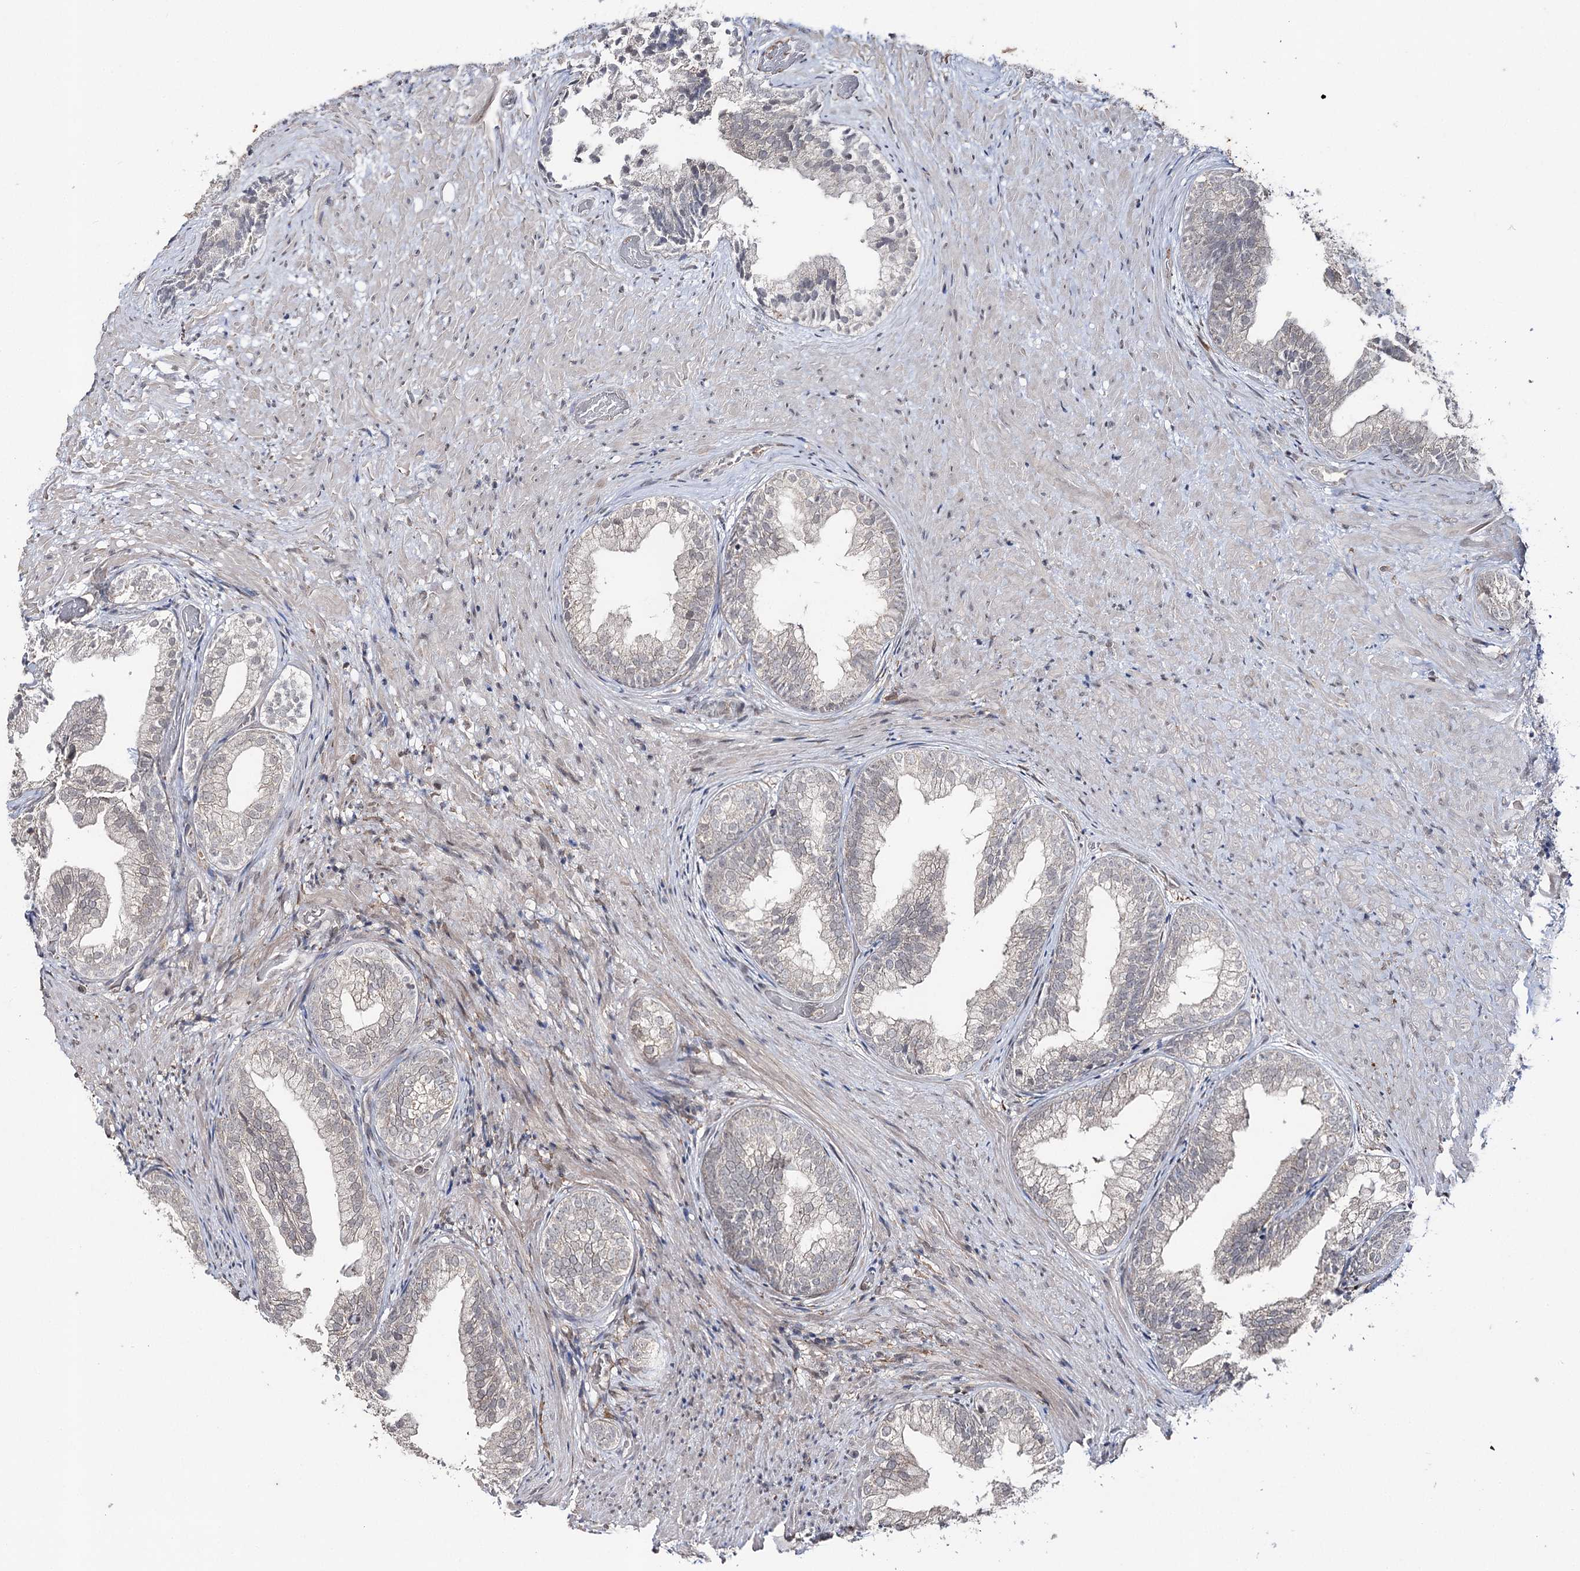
{"staining": {"intensity": "strong", "quantity": "25%-75%", "location": "cytoplasmic/membranous"}, "tissue": "prostate", "cell_type": "Glandular cells", "image_type": "normal", "snomed": [{"axis": "morphology", "description": "Normal tissue, NOS"}, {"axis": "topography", "description": "Prostate"}], "caption": "Immunohistochemistry of normal human prostate demonstrates high levels of strong cytoplasmic/membranous staining in approximately 25%-75% of glandular cells. Using DAB (brown) and hematoxylin (blue) stains, captured at high magnification using brightfield microscopy.", "gene": "HSD11B2", "patient": {"sex": "male", "age": 76}}